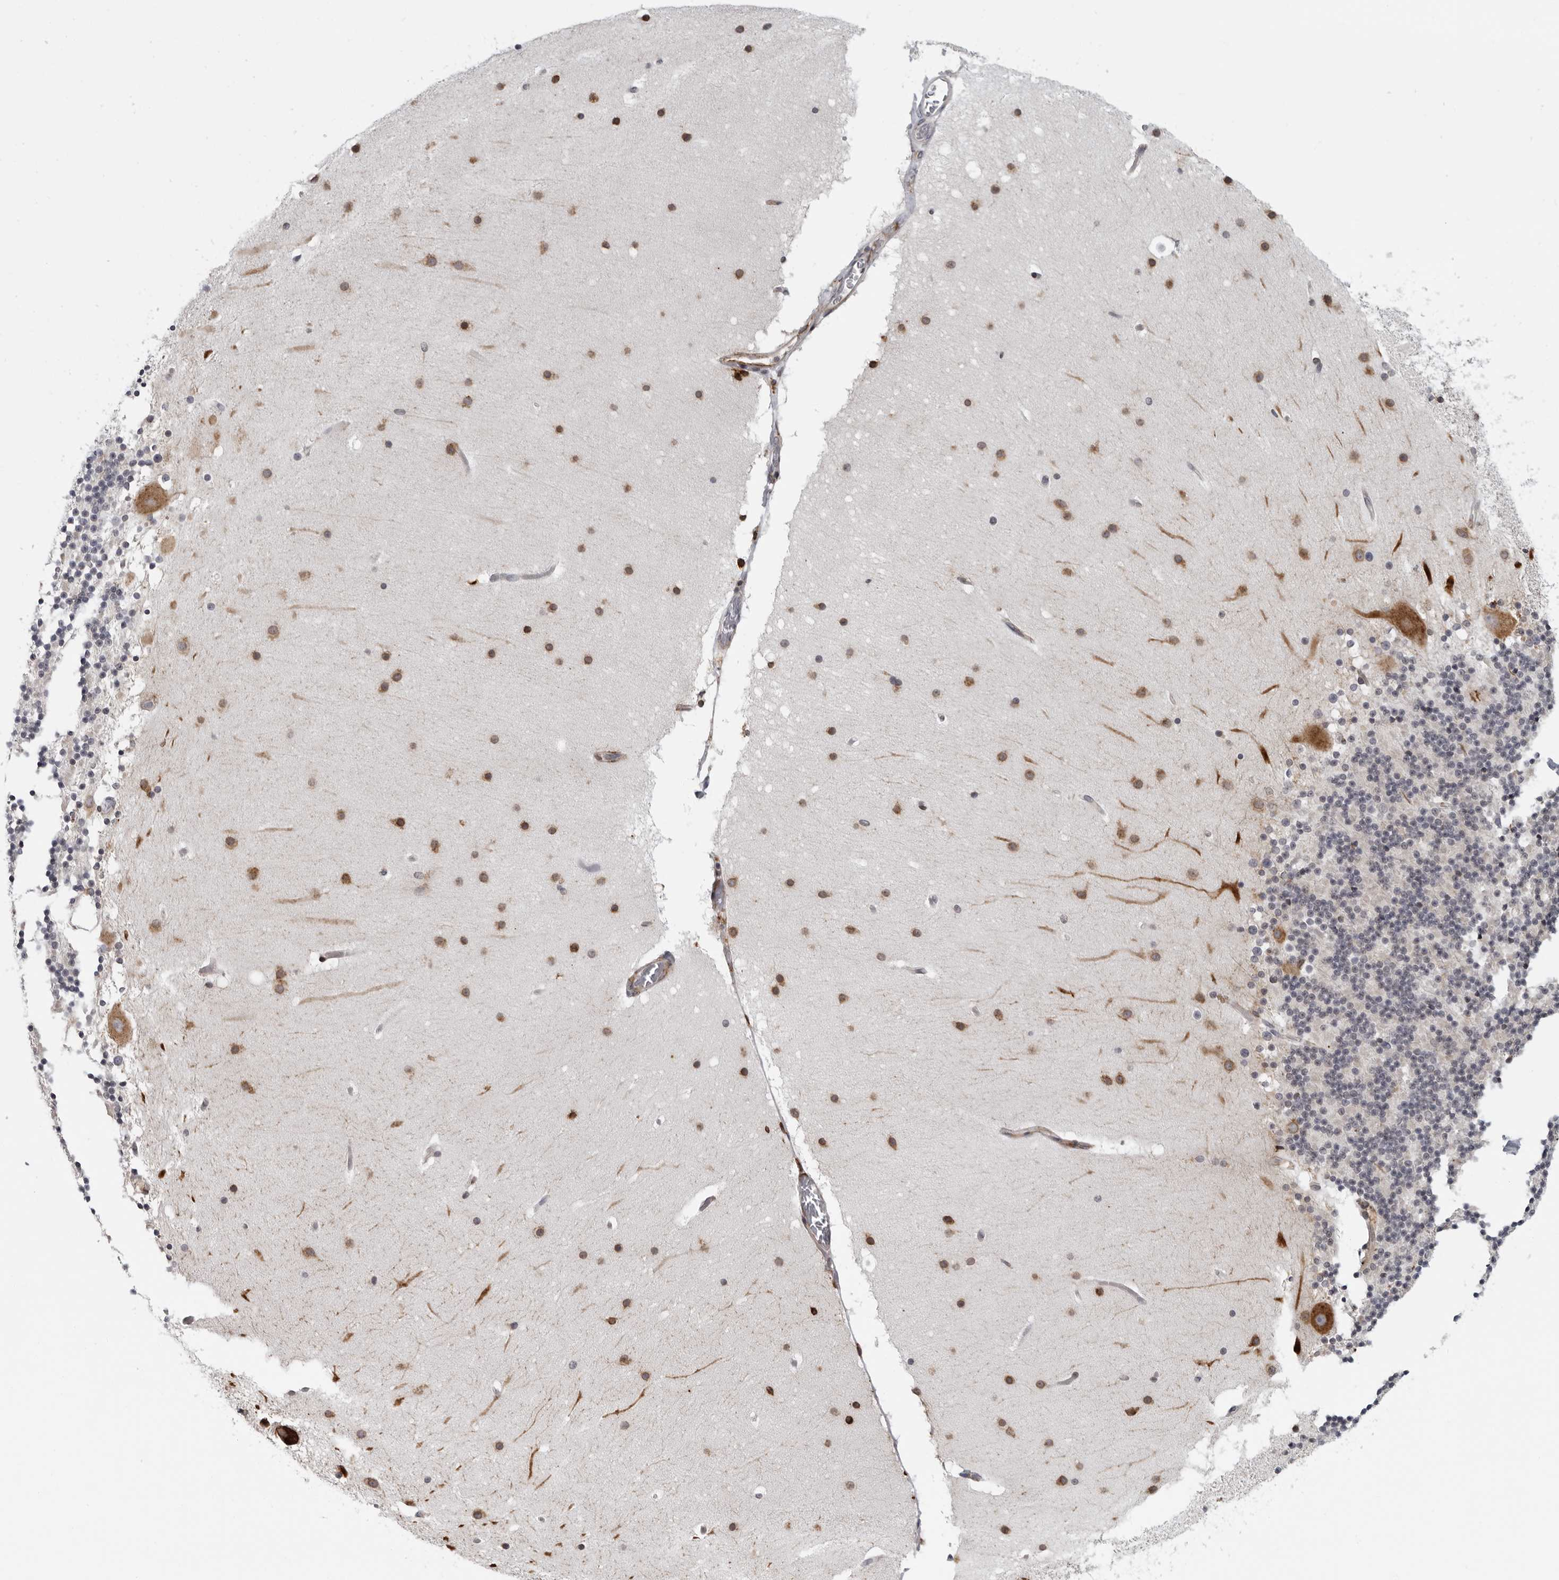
{"staining": {"intensity": "weak", "quantity": "<25%", "location": "cytoplasmic/membranous"}, "tissue": "cerebellum", "cell_type": "Cells in granular layer", "image_type": "normal", "snomed": [{"axis": "morphology", "description": "Normal tissue, NOS"}, {"axis": "topography", "description": "Cerebellum"}], "caption": "This photomicrograph is of benign cerebellum stained with immunohistochemistry to label a protein in brown with the nuclei are counter-stained blue. There is no expression in cells in granular layer.", "gene": "ALPK2", "patient": {"sex": "male", "age": 57}}